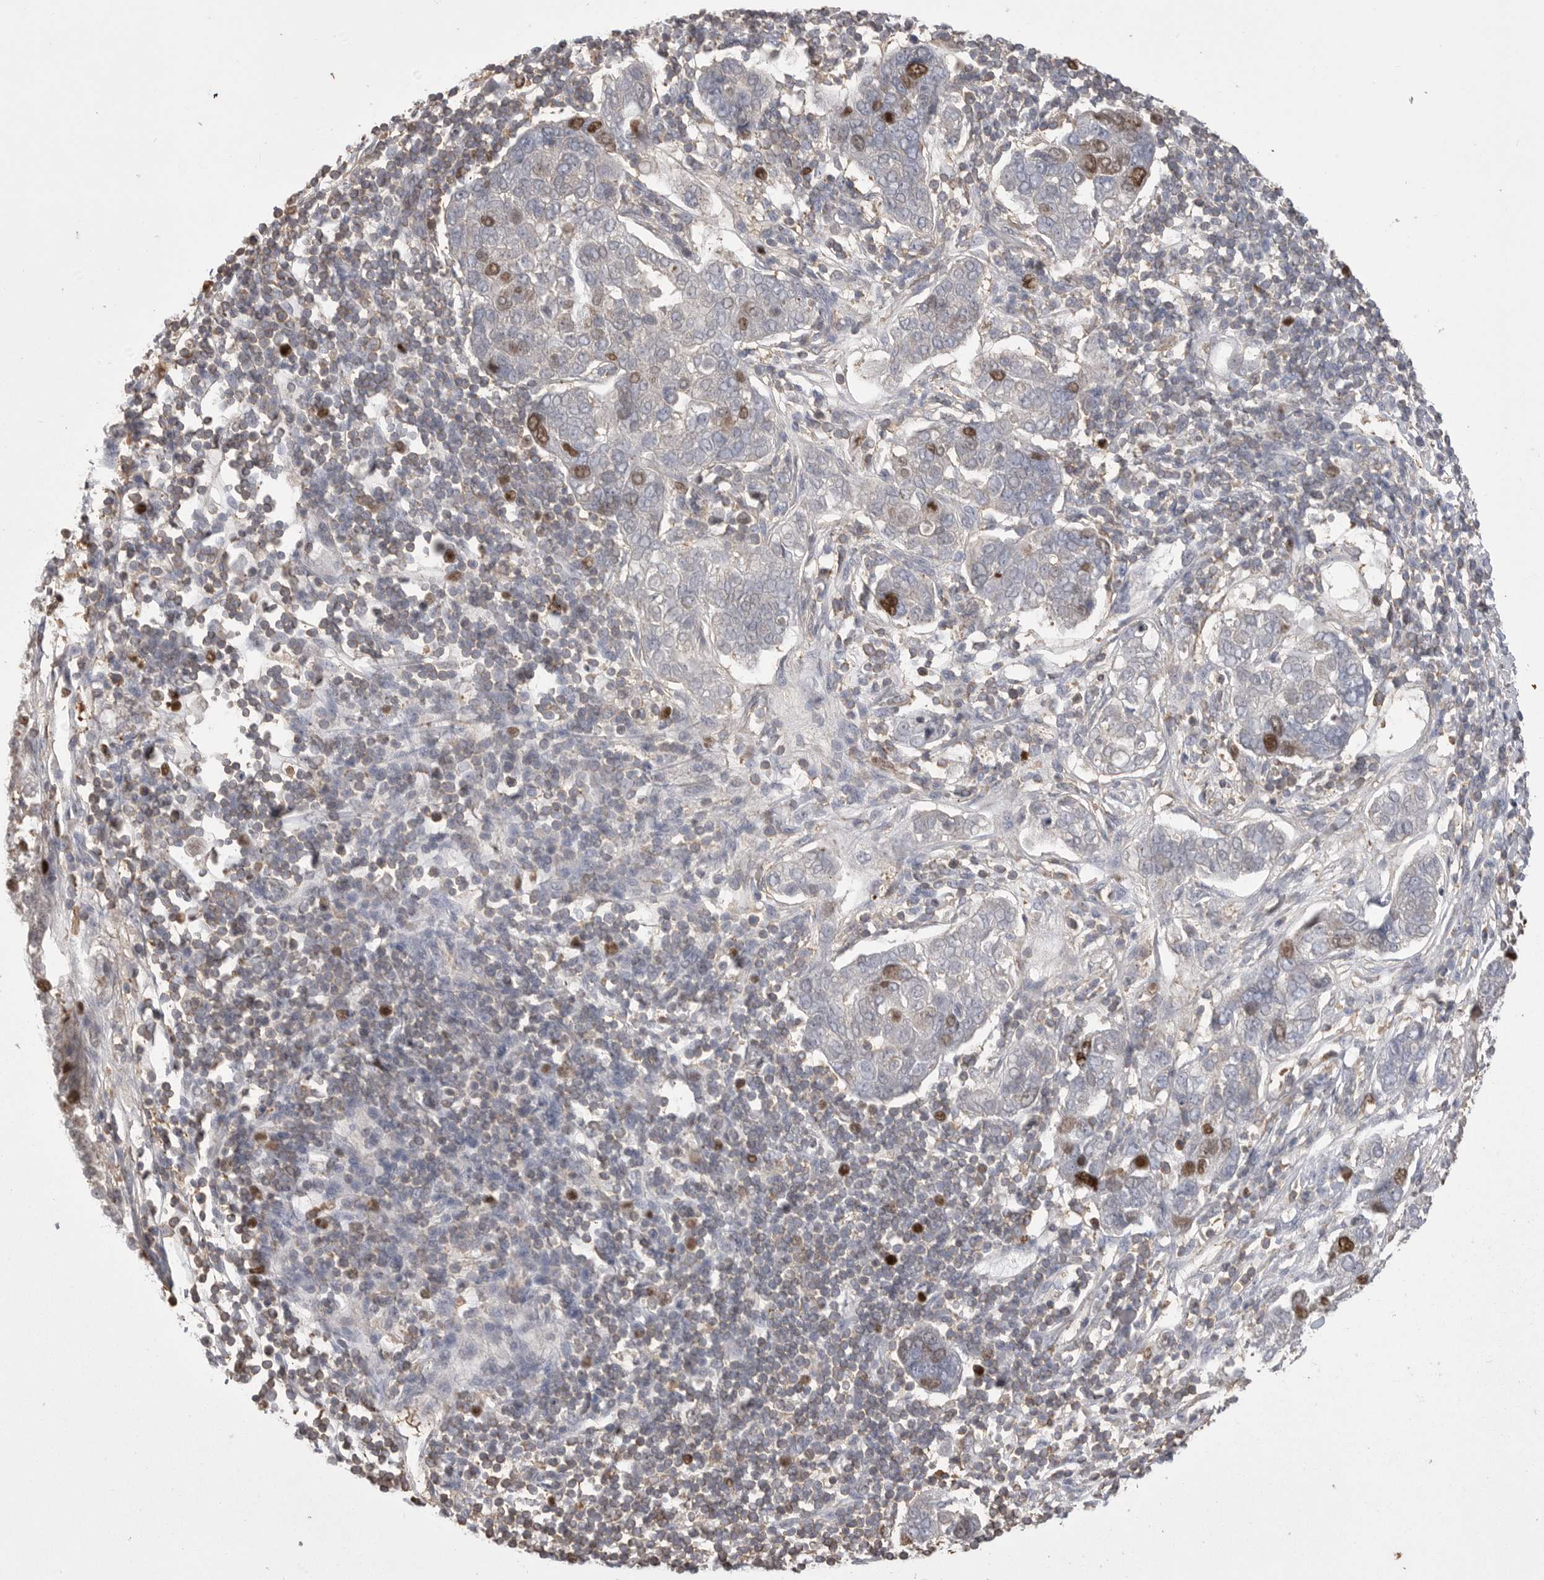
{"staining": {"intensity": "strong", "quantity": "<25%", "location": "nuclear"}, "tissue": "pancreatic cancer", "cell_type": "Tumor cells", "image_type": "cancer", "snomed": [{"axis": "morphology", "description": "Adenocarcinoma, NOS"}, {"axis": "topography", "description": "Pancreas"}], "caption": "Immunohistochemical staining of adenocarcinoma (pancreatic) displays medium levels of strong nuclear staining in about <25% of tumor cells. (Brightfield microscopy of DAB IHC at high magnification).", "gene": "TOP2A", "patient": {"sex": "female", "age": 61}}